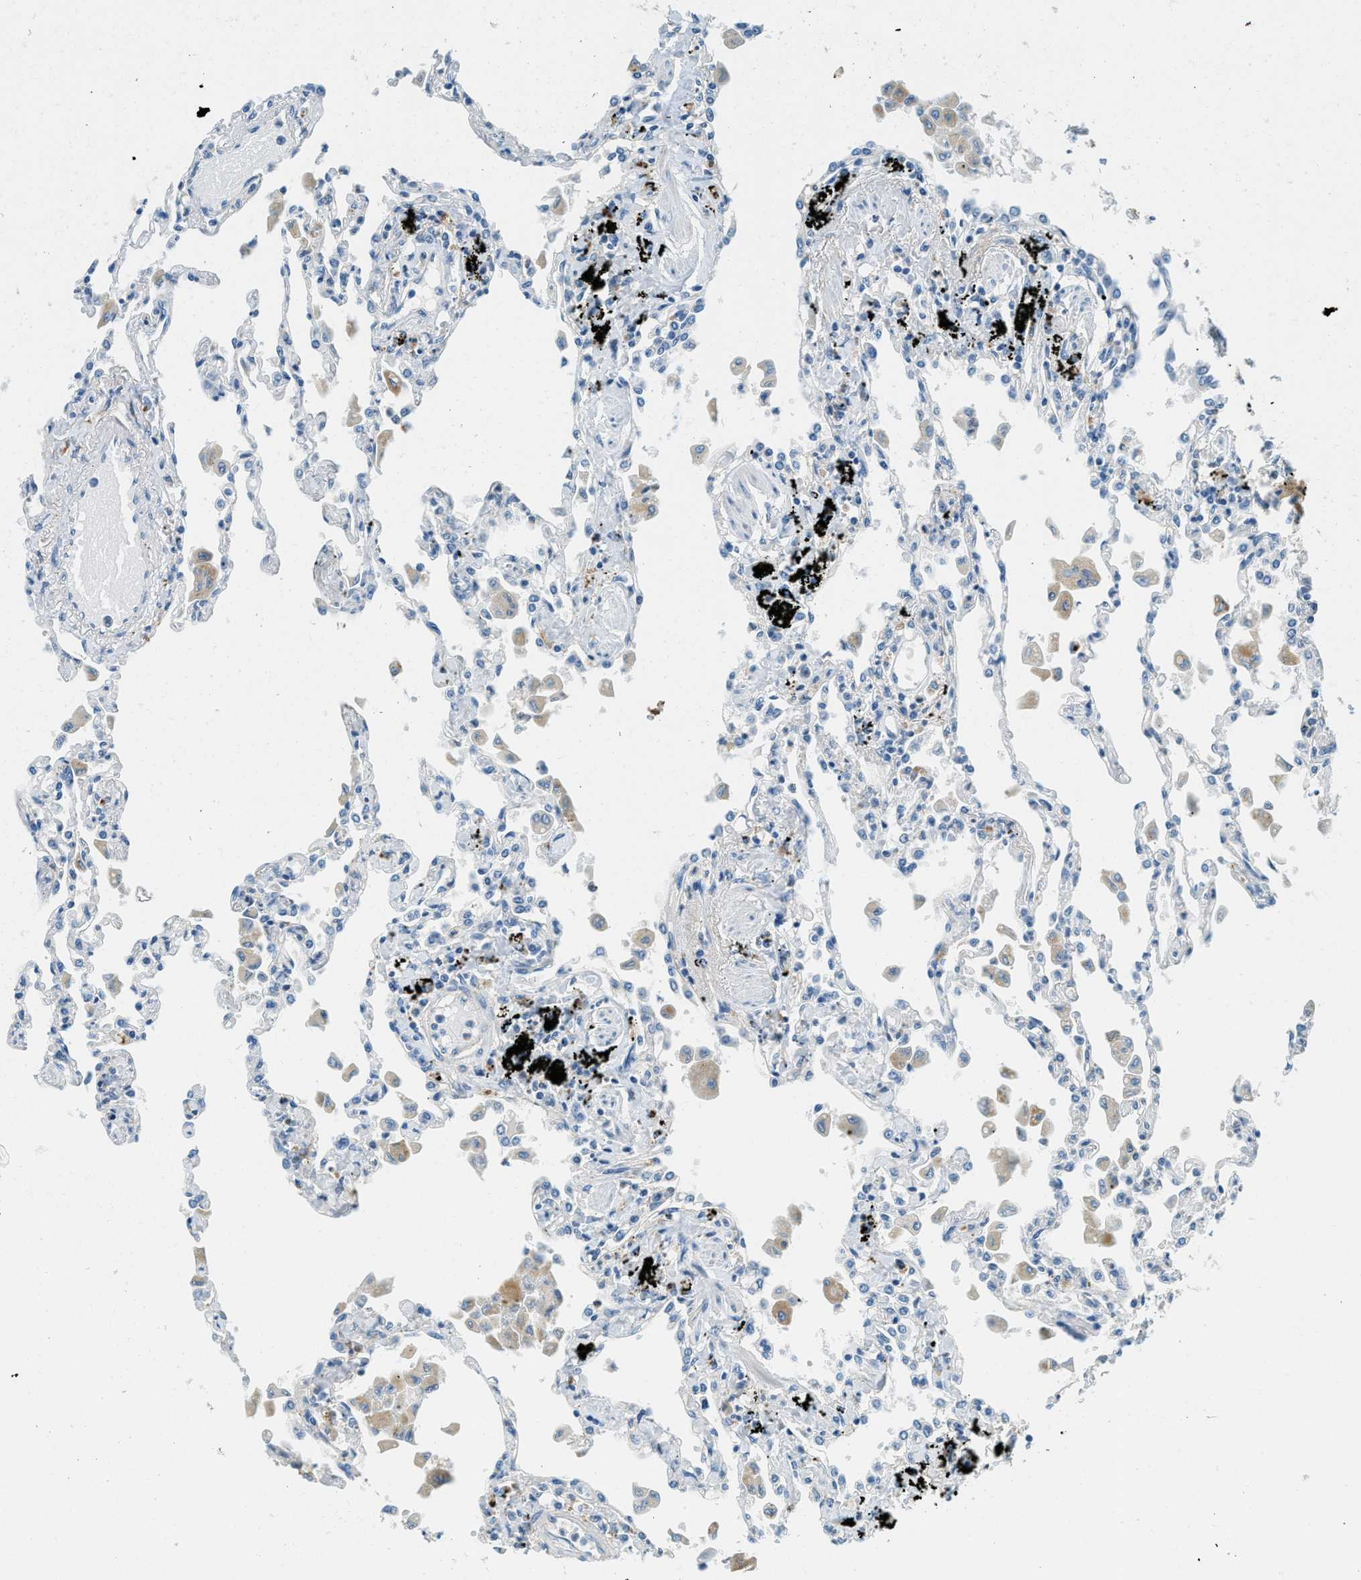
{"staining": {"intensity": "negative", "quantity": "none", "location": "none"}, "tissue": "lung", "cell_type": "Alveolar cells", "image_type": "normal", "snomed": [{"axis": "morphology", "description": "Normal tissue, NOS"}, {"axis": "topography", "description": "Bronchus"}, {"axis": "topography", "description": "Lung"}], "caption": "High power microscopy histopathology image of an immunohistochemistry micrograph of benign lung, revealing no significant staining in alveolar cells.", "gene": "ZNF367", "patient": {"sex": "female", "age": 49}}